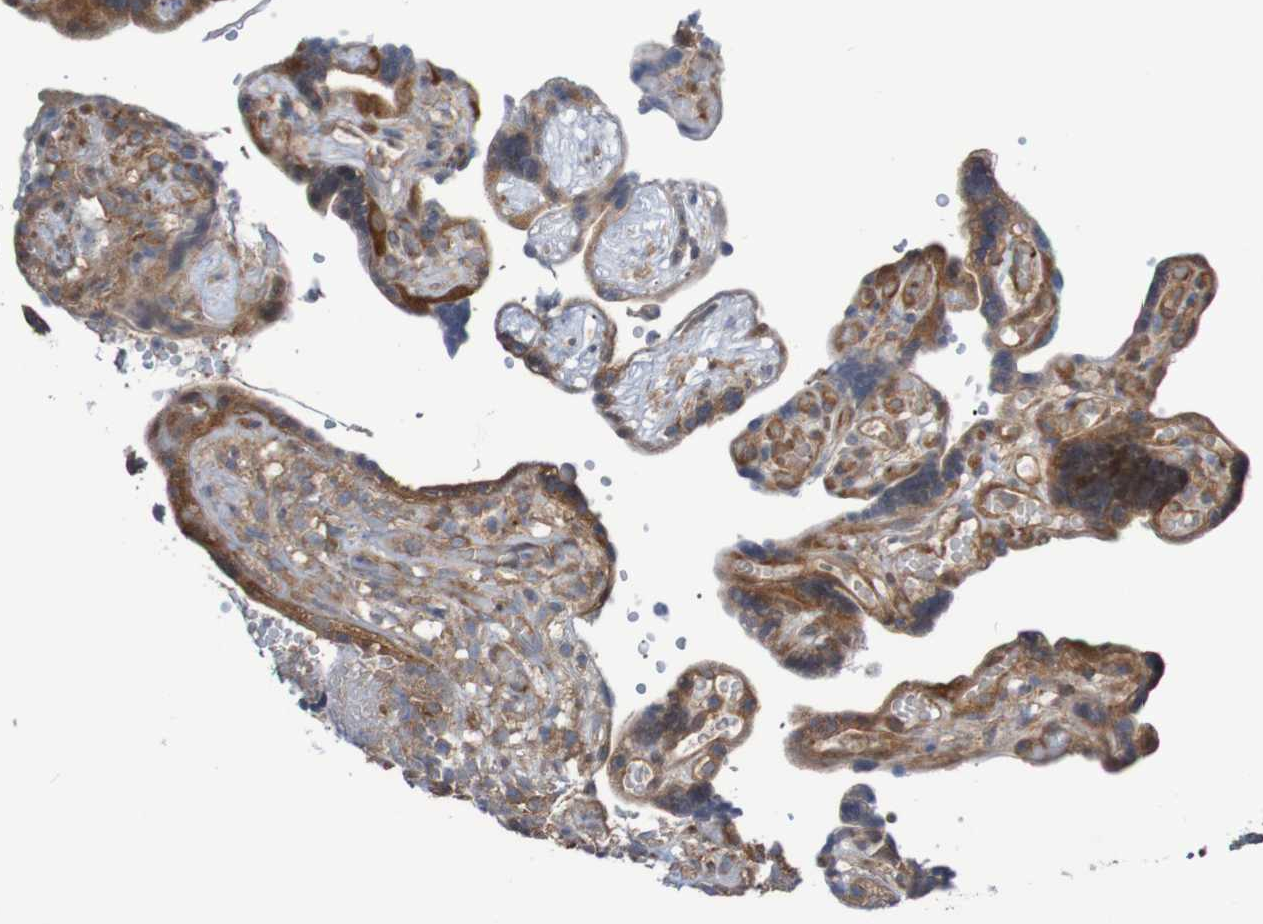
{"staining": {"intensity": "moderate", "quantity": ">75%", "location": "cytoplasmic/membranous"}, "tissue": "placenta", "cell_type": "Decidual cells", "image_type": "normal", "snomed": [{"axis": "morphology", "description": "Normal tissue, NOS"}, {"axis": "topography", "description": "Placenta"}], "caption": "An IHC image of normal tissue is shown. Protein staining in brown shows moderate cytoplasmic/membranous positivity in placenta within decidual cells.", "gene": "LRRC47", "patient": {"sex": "female", "age": 30}}